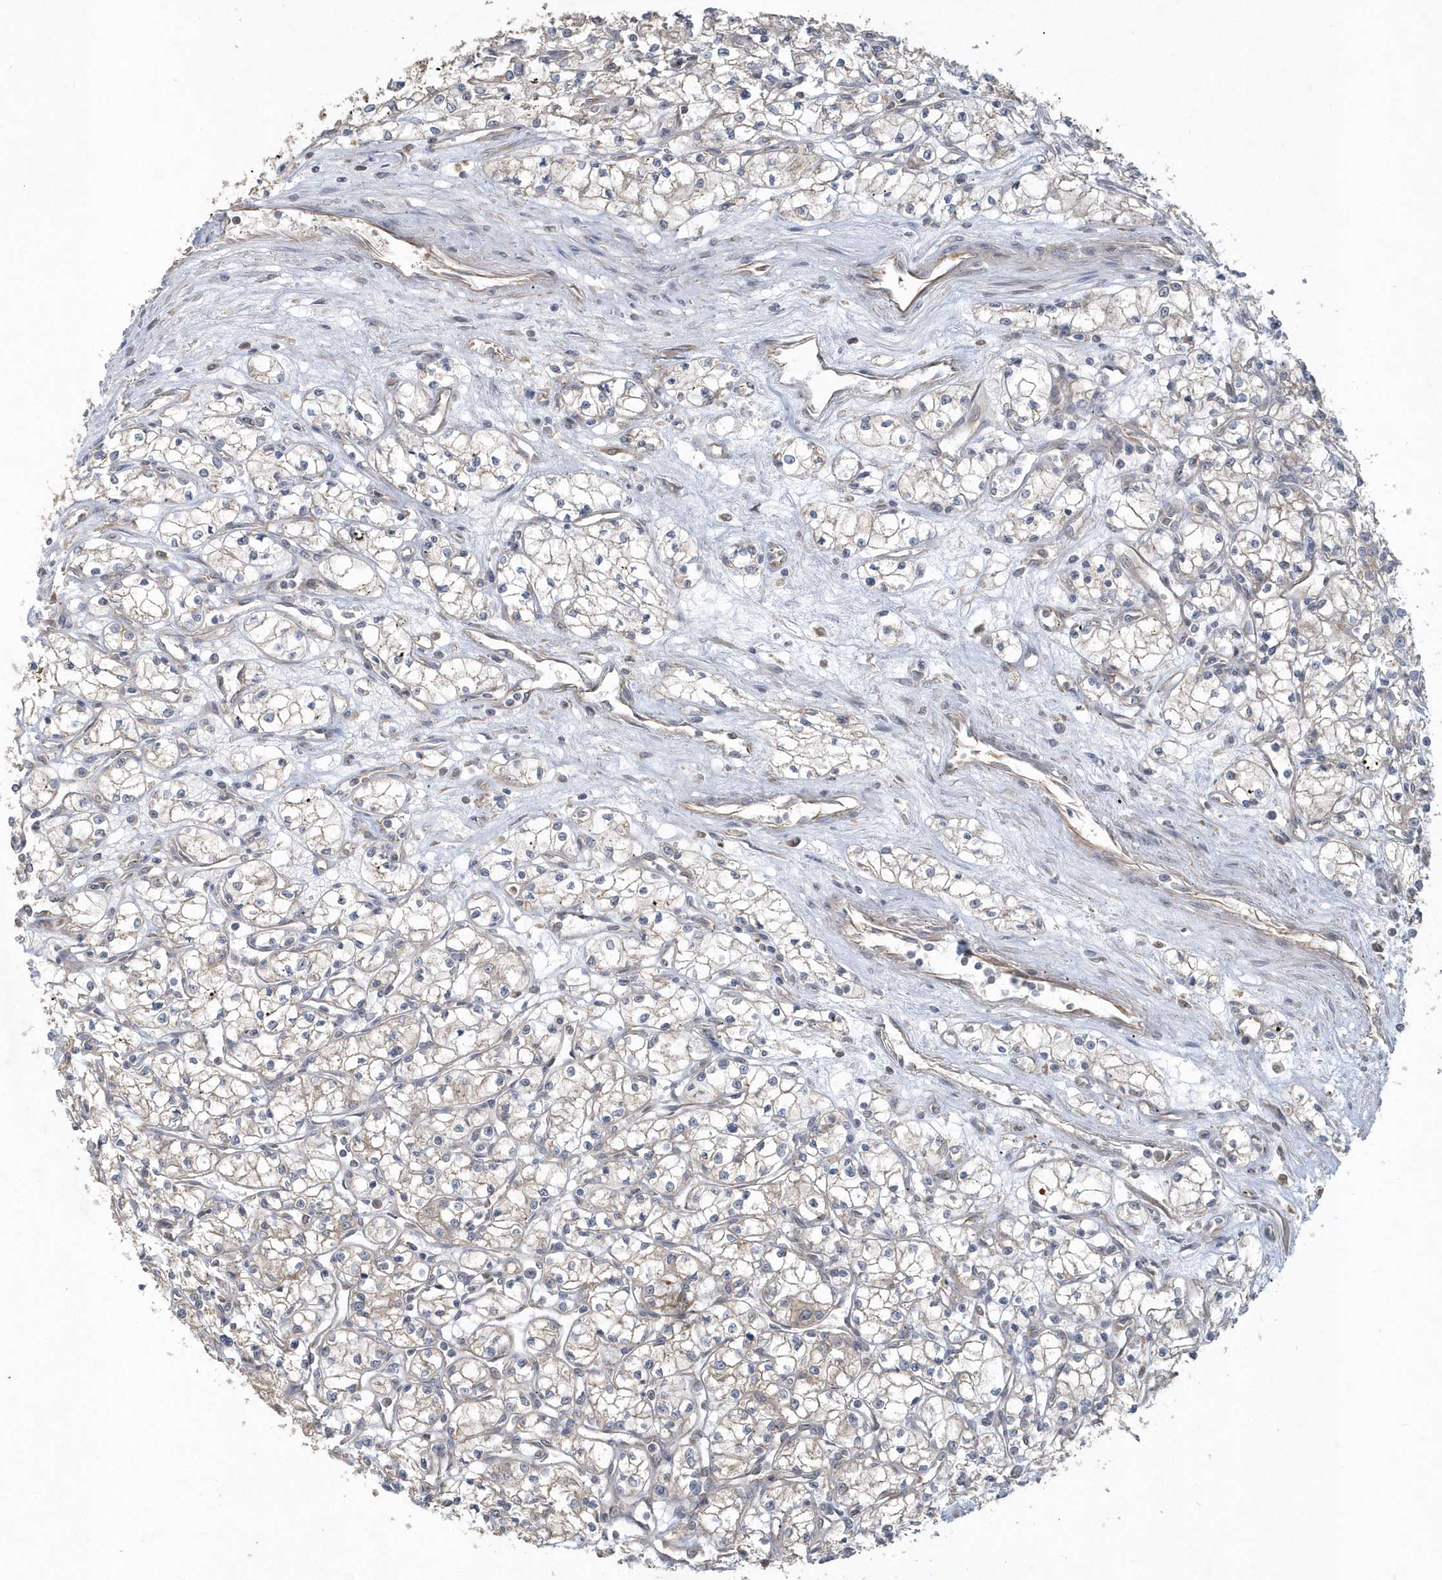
{"staining": {"intensity": "negative", "quantity": "none", "location": "none"}, "tissue": "renal cancer", "cell_type": "Tumor cells", "image_type": "cancer", "snomed": [{"axis": "morphology", "description": "Adenocarcinoma, NOS"}, {"axis": "topography", "description": "Kidney"}], "caption": "Immunohistochemistry of renal cancer exhibits no staining in tumor cells.", "gene": "THG1L", "patient": {"sex": "male", "age": 59}}